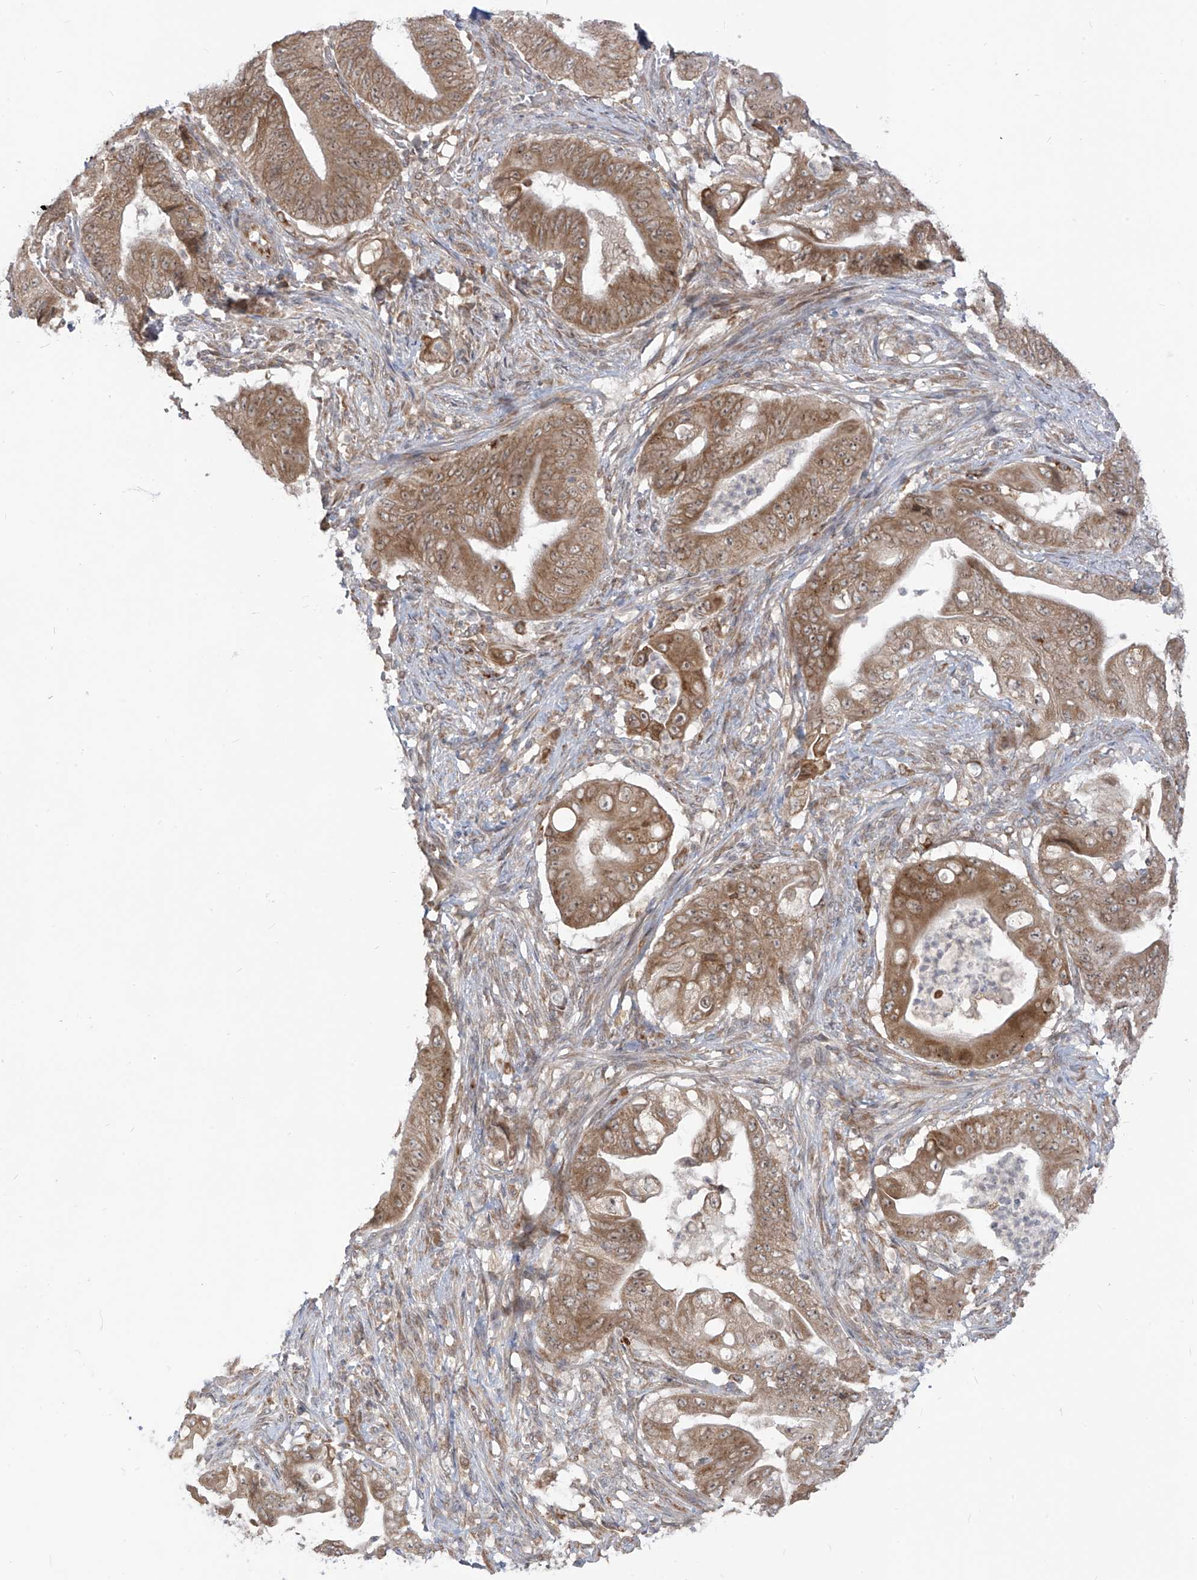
{"staining": {"intensity": "moderate", "quantity": ">75%", "location": "cytoplasmic/membranous"}, "tissue": "stomach cancer", "cell_type": "Tumor cells", "image_type": "cancer", "snomed": [{"axis": "morphology", "description": "Adenocarcinoma, NOS"}, {"axis": "topography", "description": "Stomach"}], "caption": "This photomicrograph shows stomach cancer stained with IHC to label a protein in brown. The cytoplasmic/membranous of tumor cells show moderate positivity for the protein. Nuclei are counter-stained blue.", "gene": "TRIM67", "patient": {"sex": "female", "age": 73}}